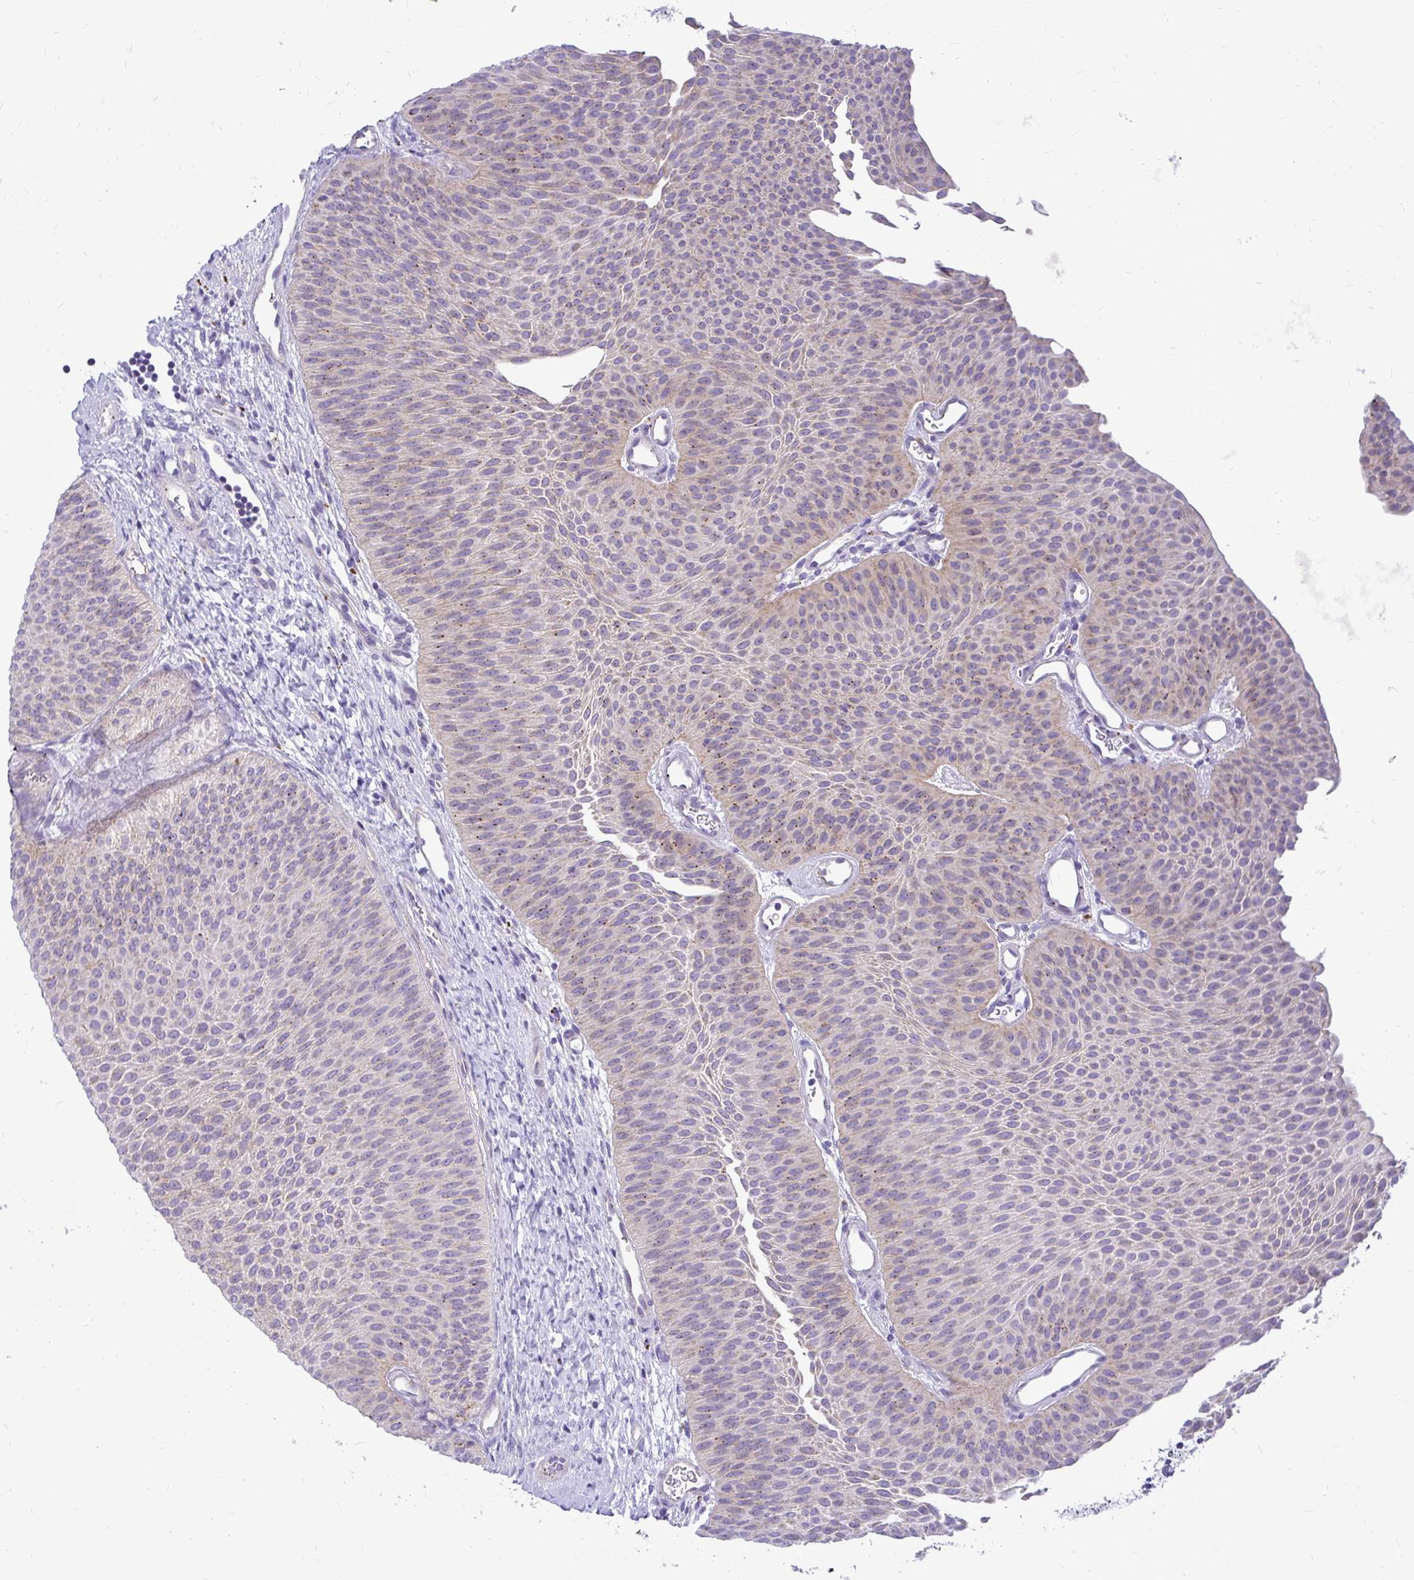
{"staining": {"intensity": "weak", "quantity": "<25%", "location": "cytoplasmic/membranous"}, "tissue": "urothelial cancer", "cell_type": "Tumor cells", "image_type": "cancer", "snomed": [{"axis": "morphology", "description": "Urothelial carcinoma, Low grade"}, {"axis": "topography", "description": "Urinary bladder"}], "caption": "Immunohistochemical staining of human urothelial cancer shows no significant staining in tumor cells.", "gene": "PKN3", "patient": {"sex": "female", "age": 60}}